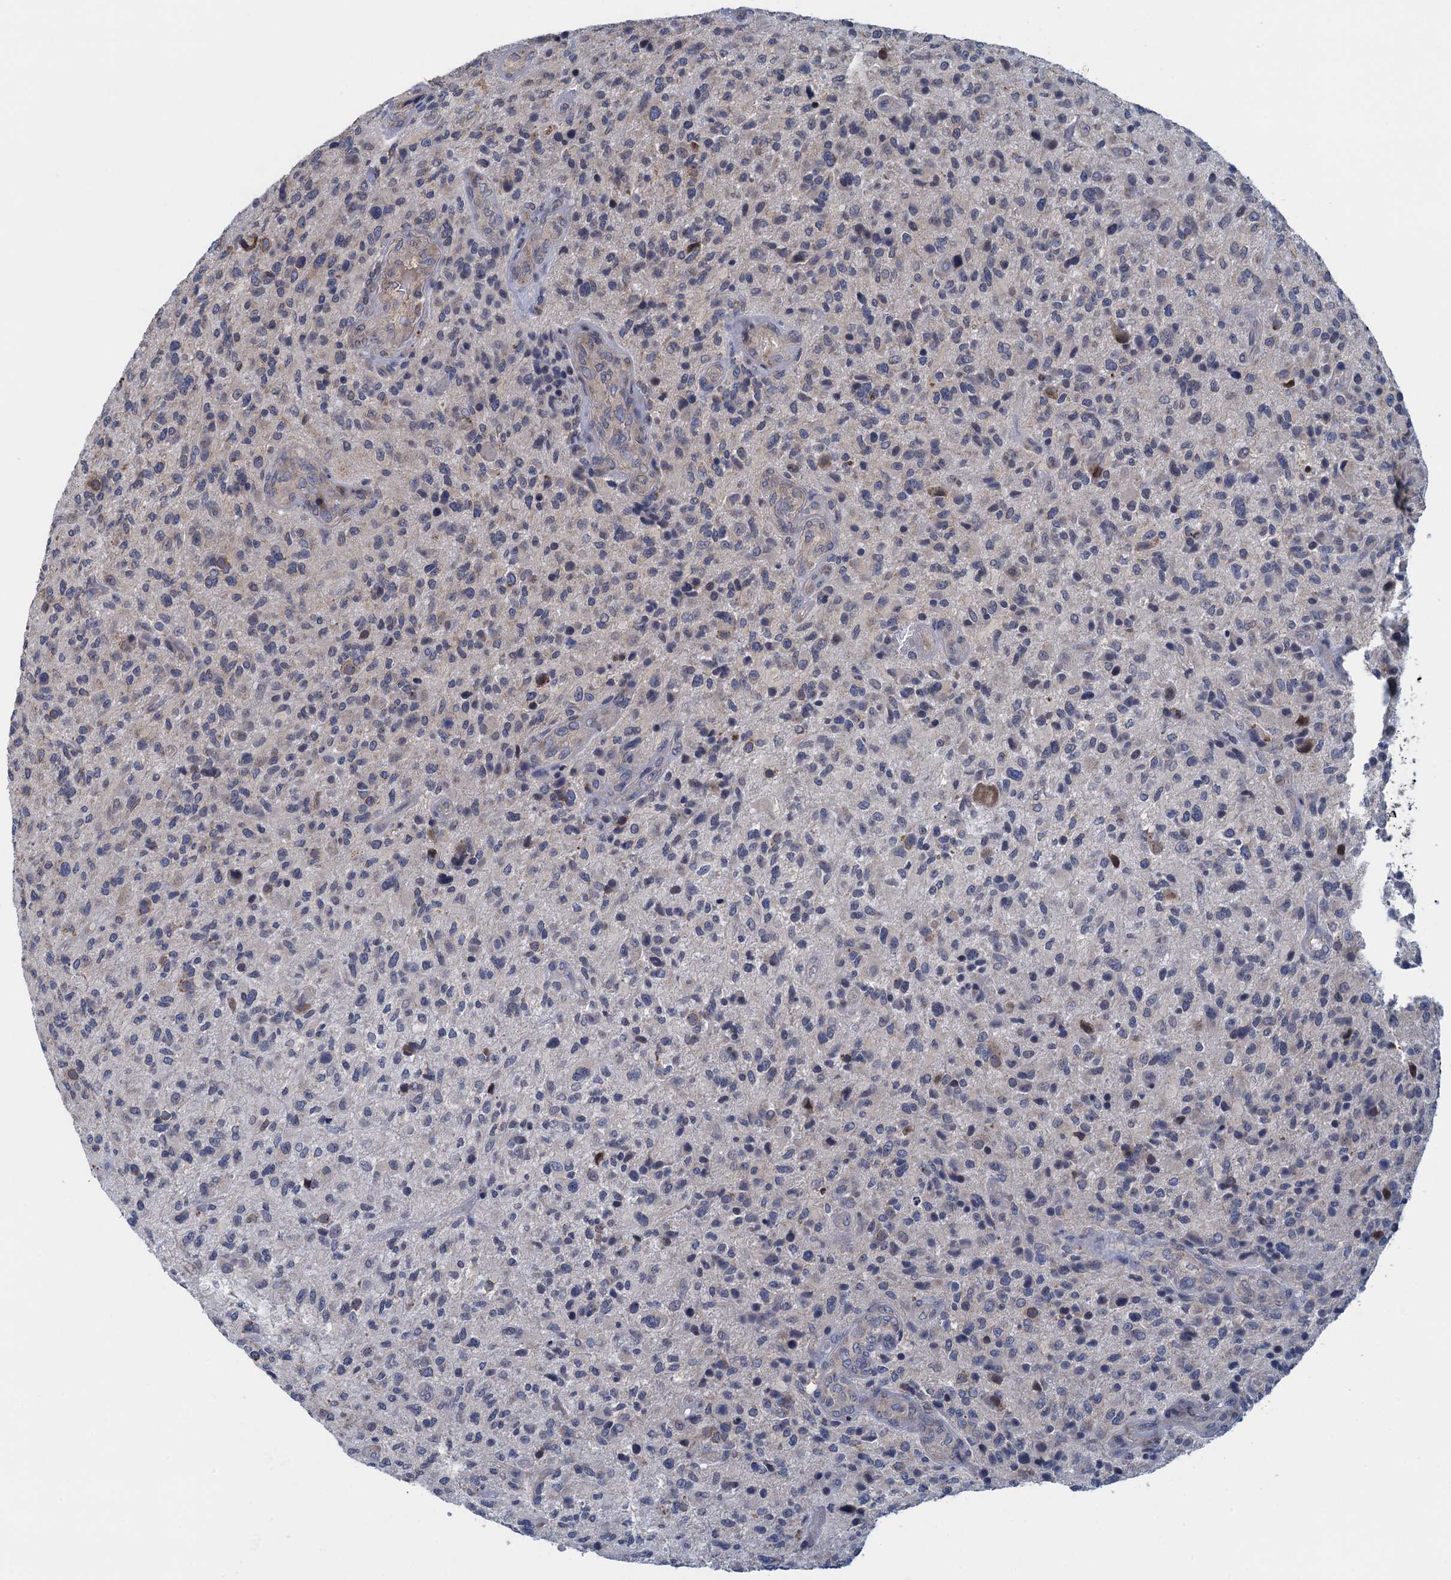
{"staining": {"intensity": "negative", "quantity": "none", "location": "none"}, "tissue": "glioma", "cell_type": "Tumor cells", "image_type": "cancer", "snomed": [{"axis": "morphology", "description": "Glioma, malignant, High grade"}, {"axis": "topography", "description": "Brain"}], "caption": "Histopathology image shows no protein expression in tumor cells of glioma tissue. Nuclei are stained in blue.", "gene": "CTU2", "patient": {"sex": "male", "age": 47}}